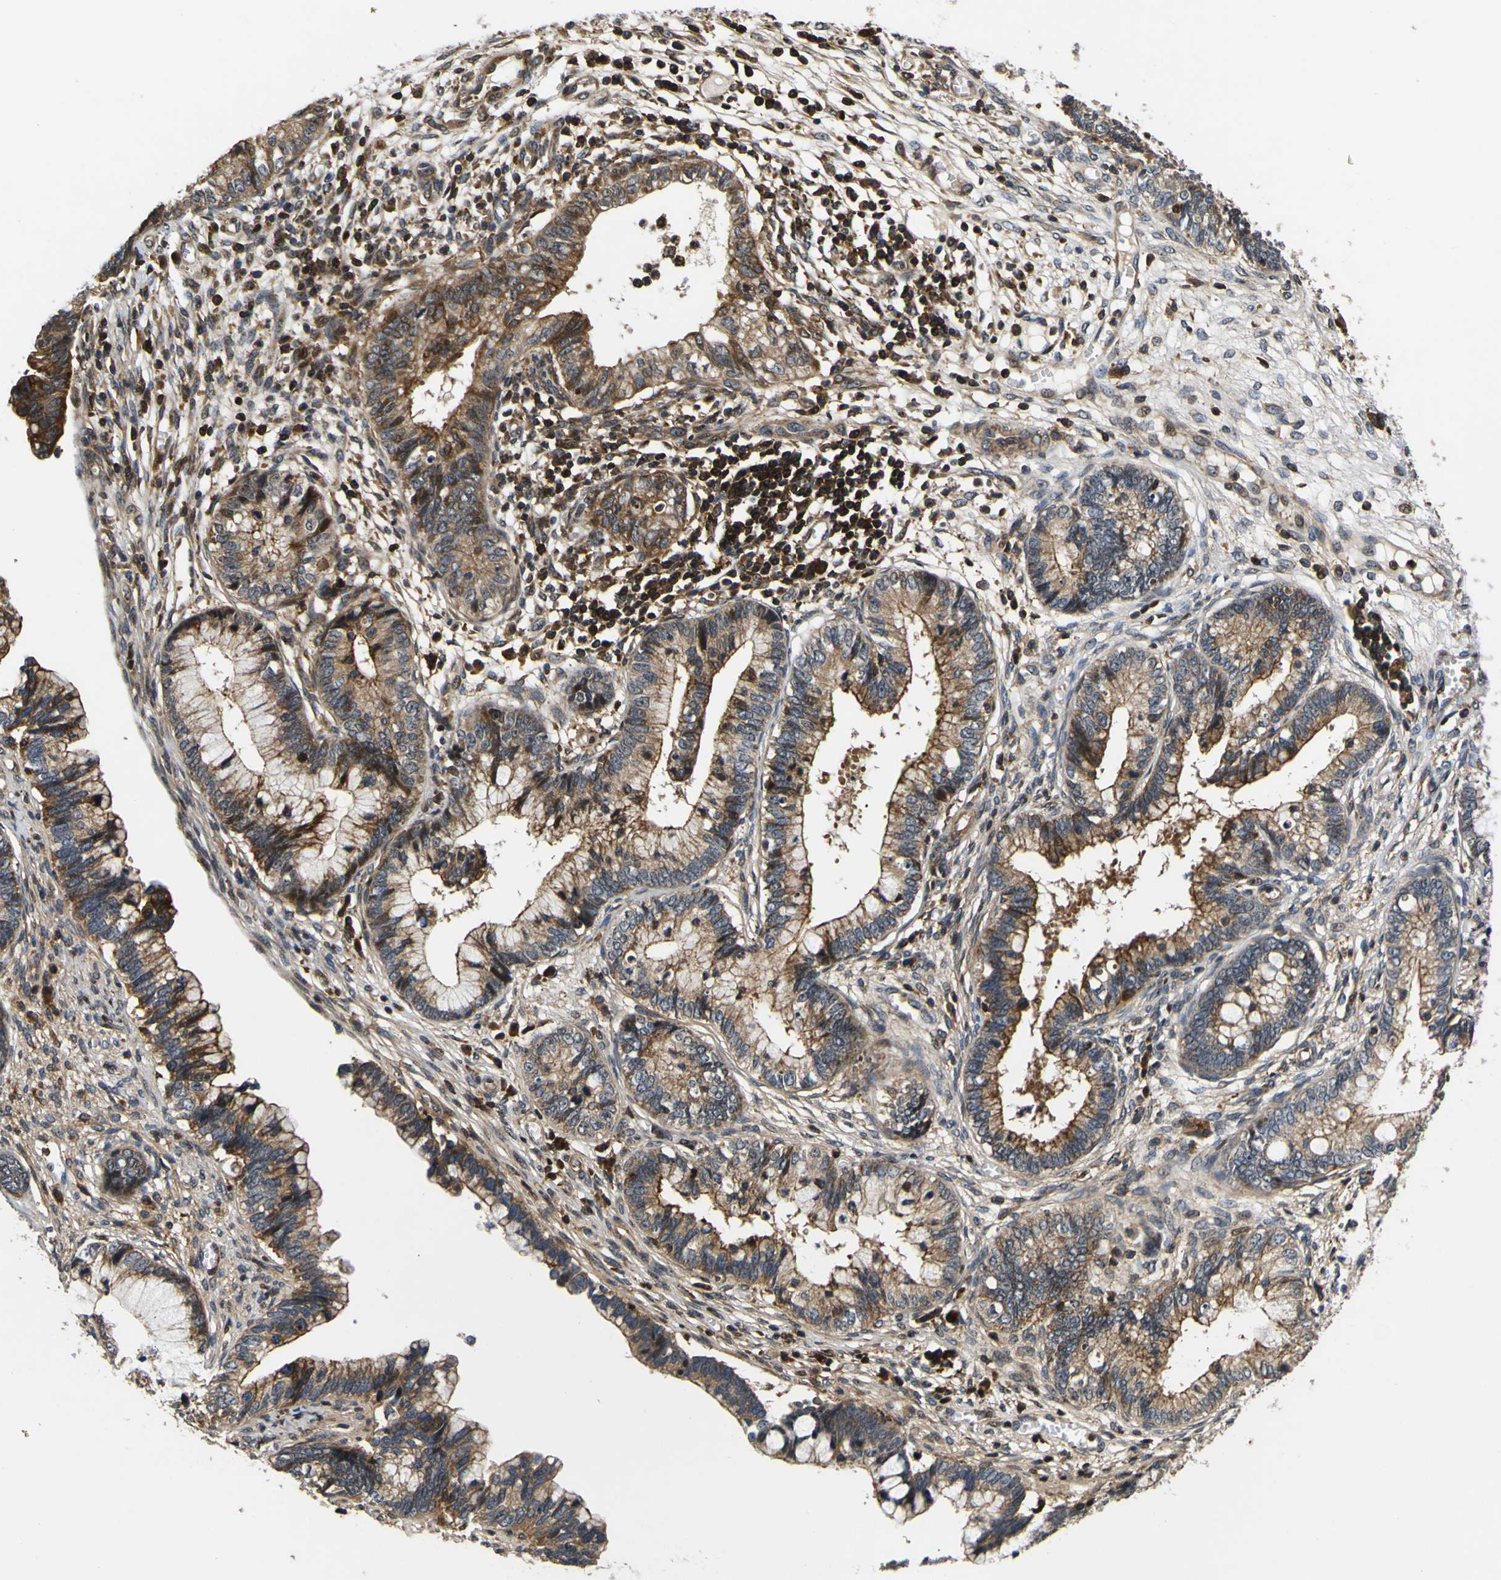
{"staining": {"intensity": "moderate", "quantity": ">75%", "location": "cytoplasmic/membranous"}, "tissue": "cervical cancer", "cell_type": "Tumor cells", "image_type": "cancer", "snomed": [{"axis": "morphology", "description": "Adenocarcinoma, NOS"}, {"axis": "topography", "description": "Cervix"}], "caption": "IHC histopathology image of cervical cancer (adenocarcinoma) stained for a protein (brown), which shows medium levels of moderate cytoplasmic/membranous positivity in approximately >75% of tumor cells.", "gene": "LRP4", "patient": {"sex": "female", "age": 44}}